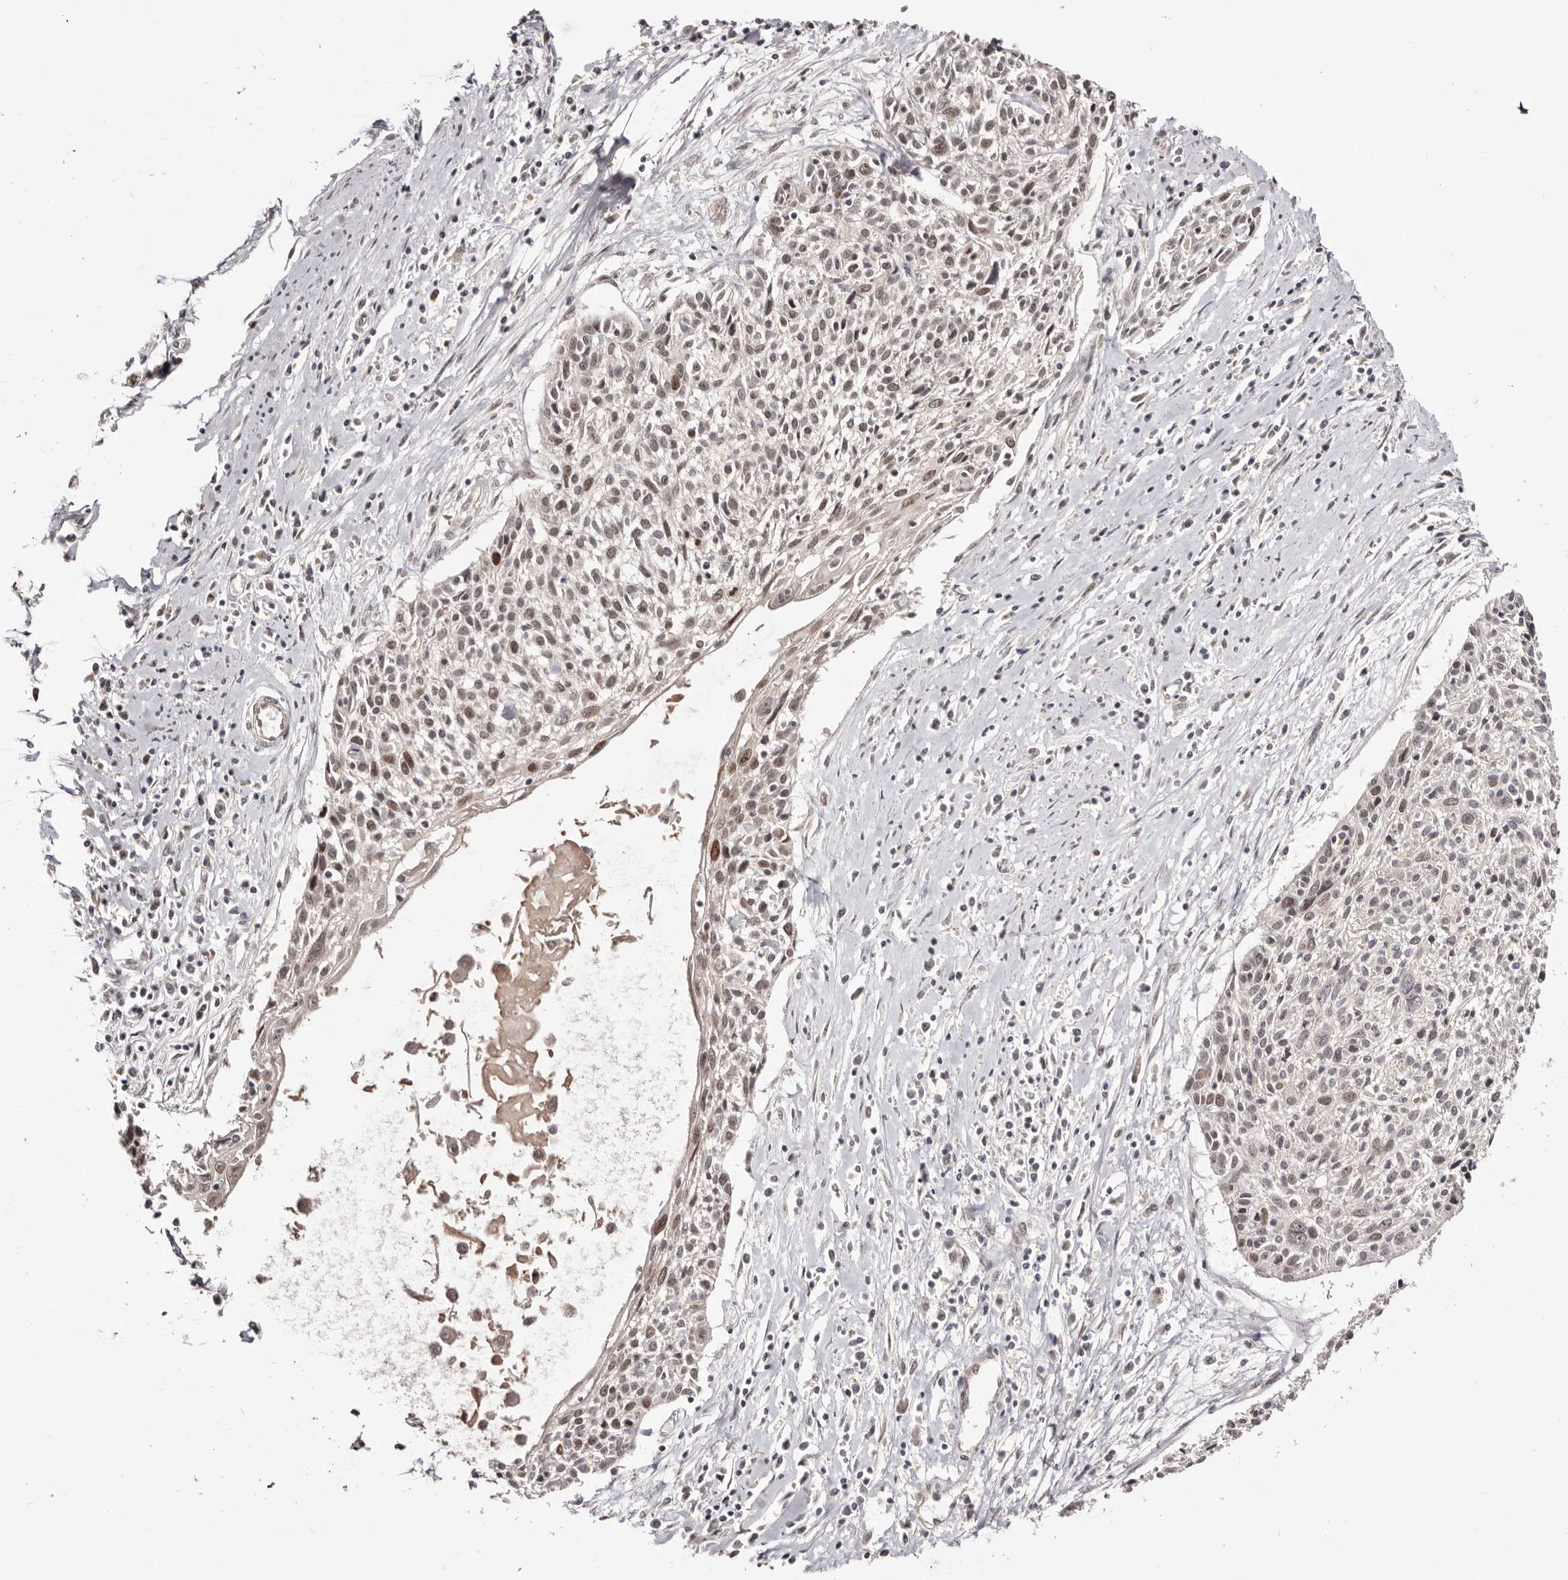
{"staining": {"intensity": "weak", "quantity": "25%-75%", "location": "nuclear"}, "tissue": "cervical cancer", "cell_type": "Tumor cells", "image_type": "cancer", "snomed": [{"axis": "morphology", "description": "Squamous cell carcinoma, NOS"}, {"axis": "topography", "description": "Cervix"}], "caption": "Cervical squamous cell carcinoma was stained to show a protein in brown. There is low levels of weak nuclear positivity in about 25%-75% of tumor cells.", "gene": "EGR3", "patient": {"sex": "female", "age": 51}}